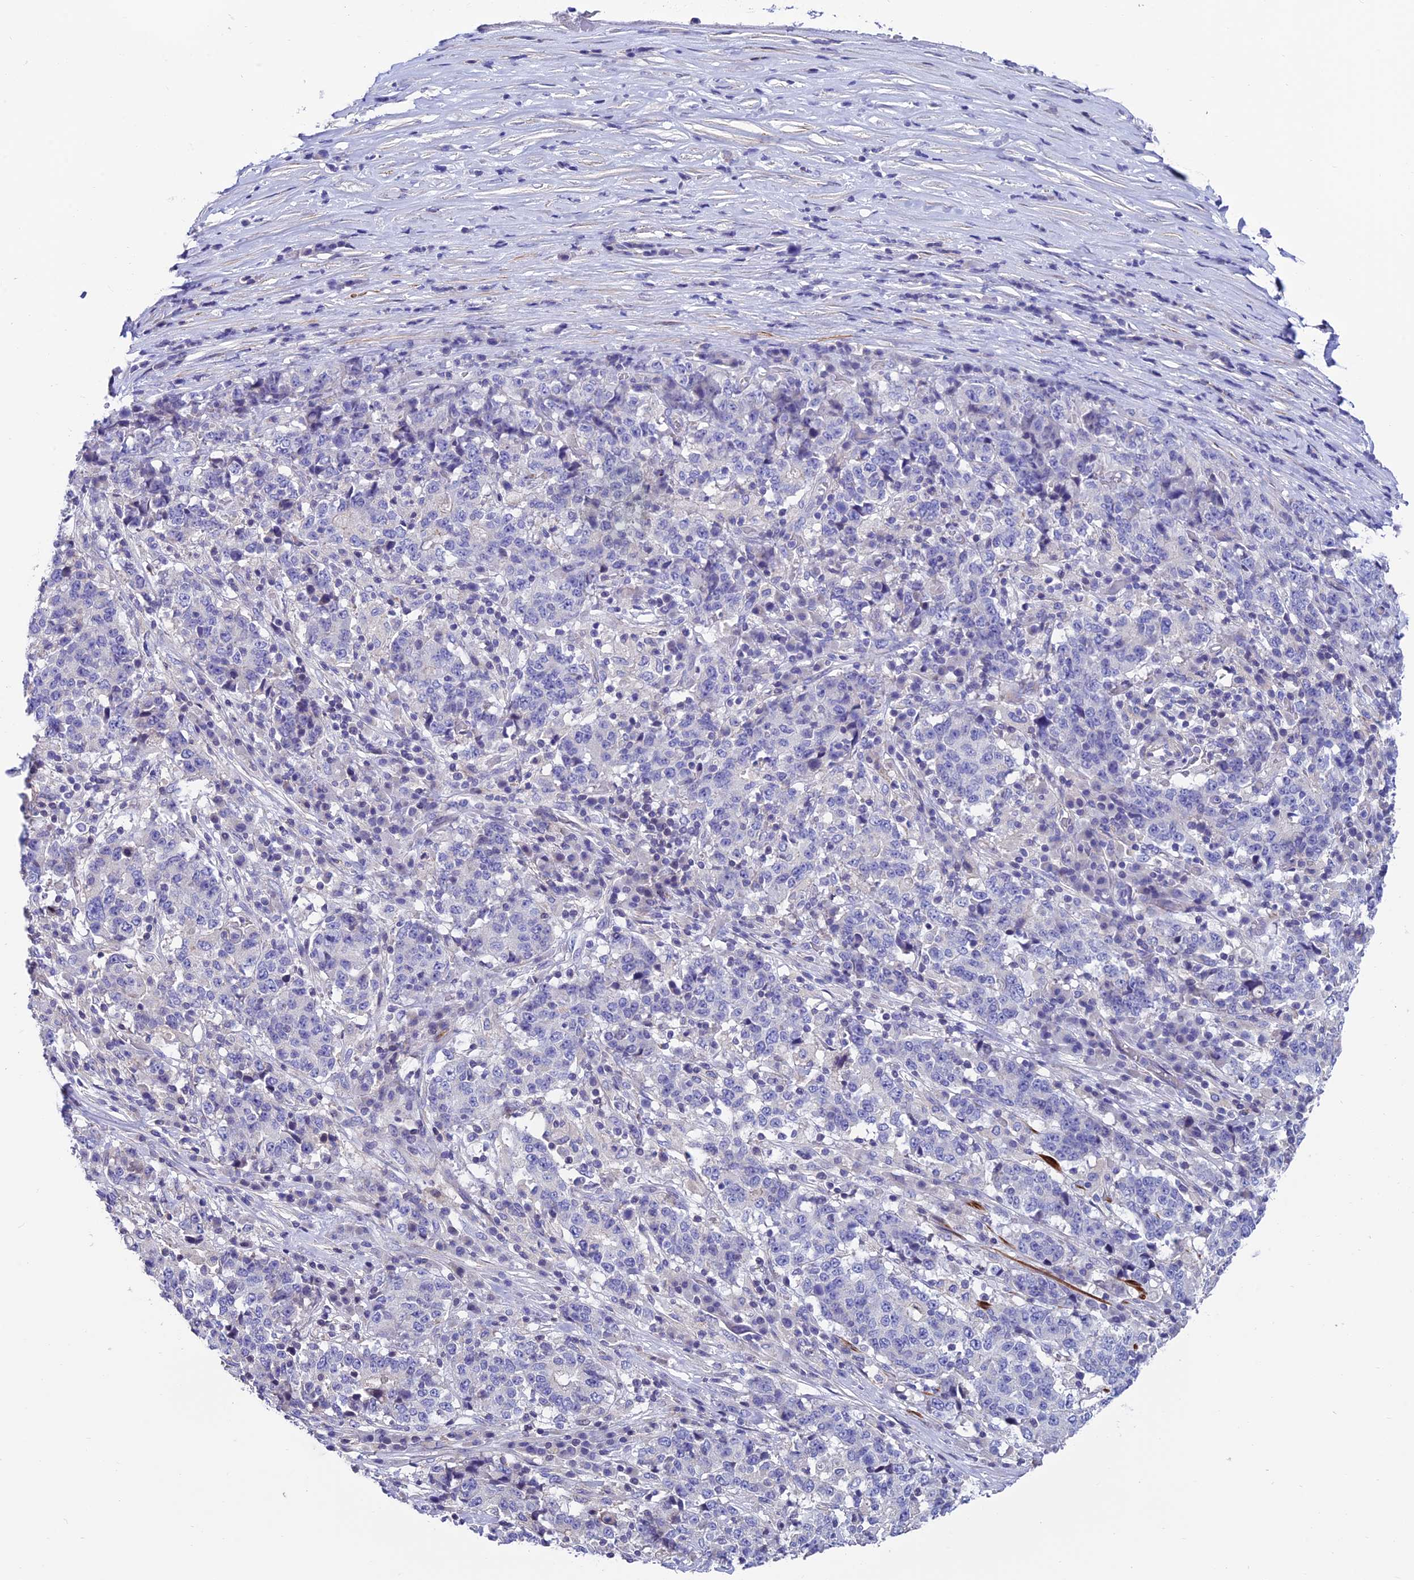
{"staining": {"intensity": "negative", "quantity": "none", "location": "none"}, "tissue": "stomach cancer", "cell_type": "Tumor cells", "image_type": "cancer", "snomed": [{"axis": "morphology", "description": "Adenocarcinoma, NOS"}, {"axis": "topography", "description": "Stomach"}], "caption": "There is no significant positivity in tumor cells of stomach adenocarcinoma. (DAB immunohistochemistry with hematoxylin counter stain).", "gene": "FAM178B", "patient": {"sex": "male", "age": 59}}